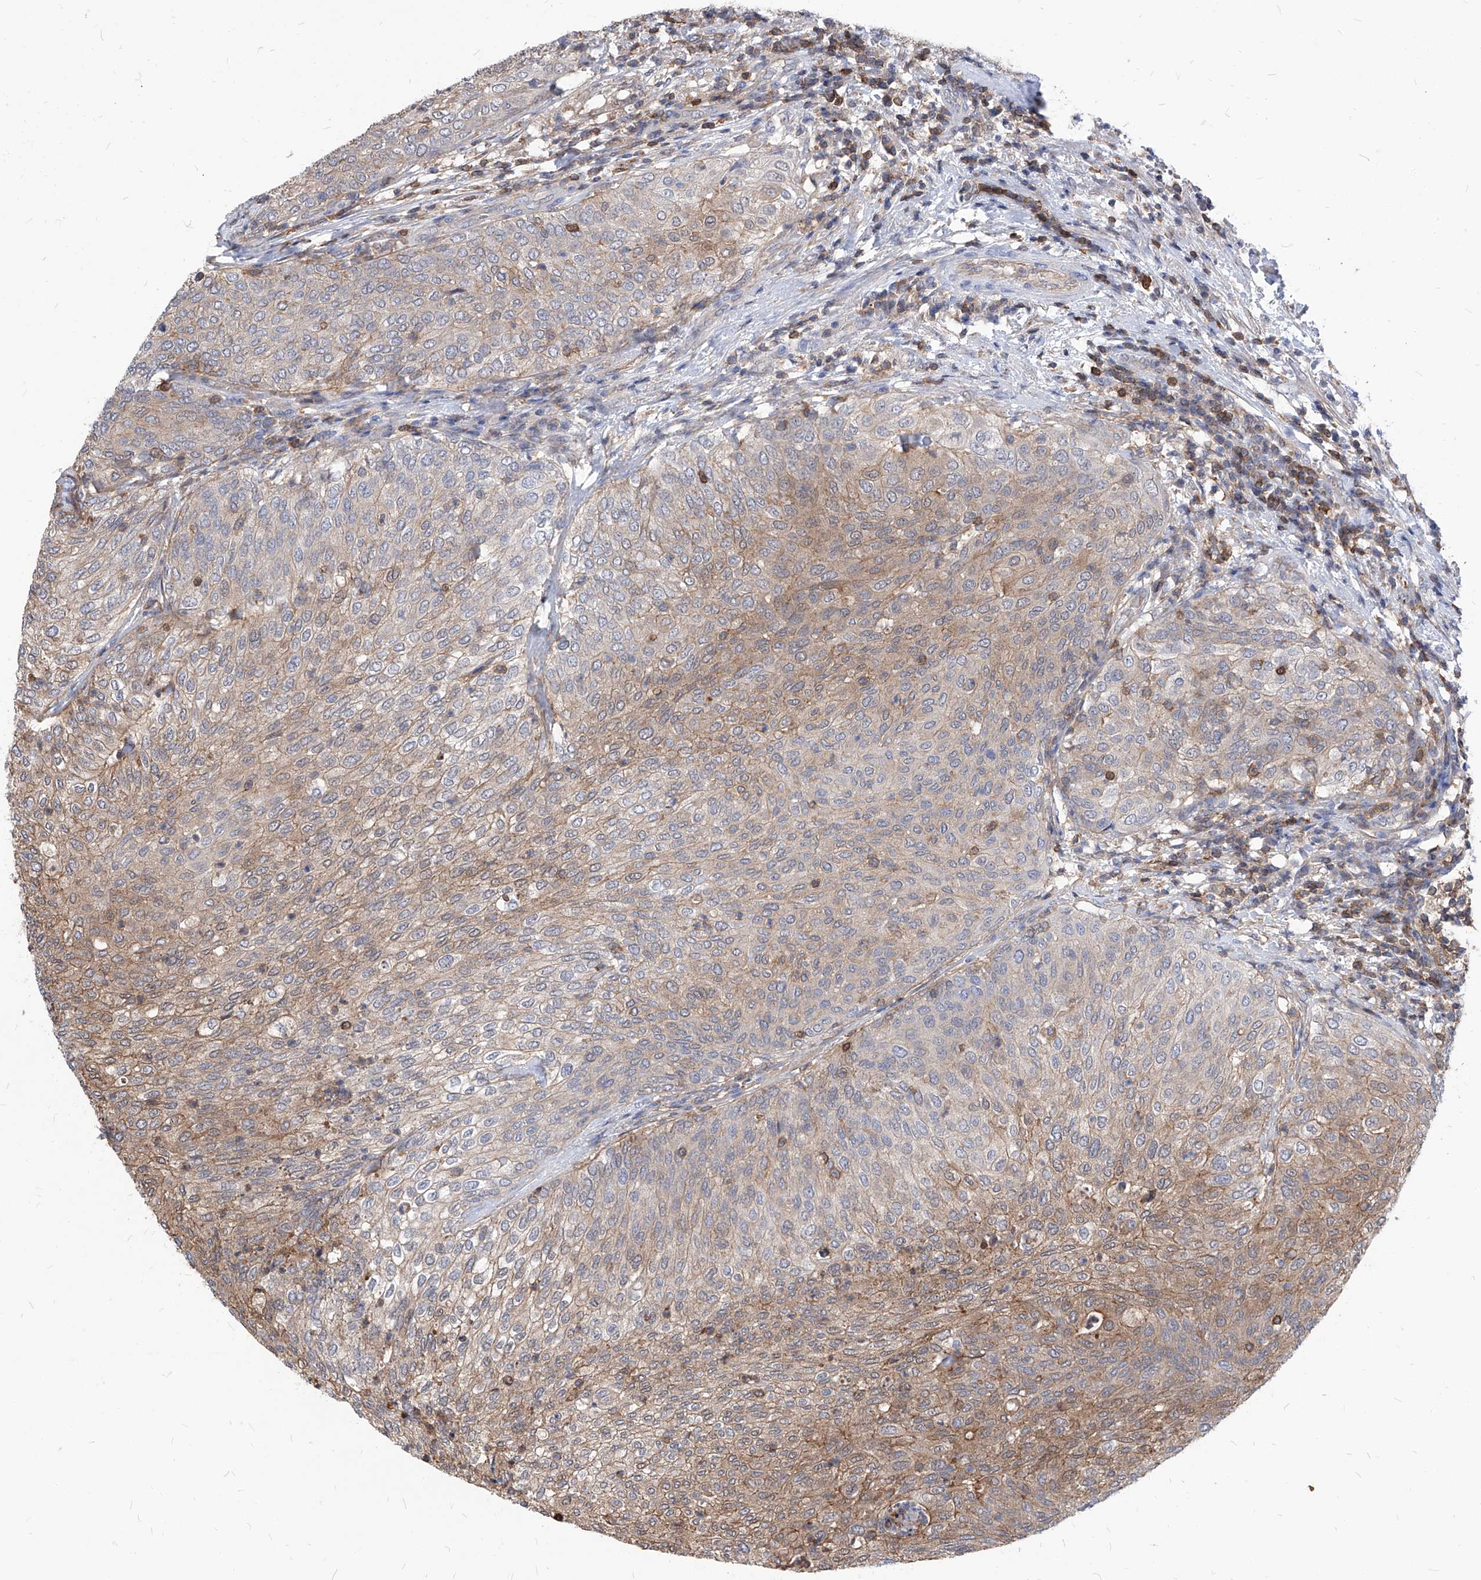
{"staining": {"intensity": "weak", "quantity": "25%-75%", "location": "cytoplasmic/membranous"}, "tissue": "urothelial cancer", "cell_type": "Tumor cells", "image_type": "cancer", "snomed": [{"axis": "morphology", "description": "Urothelial carcinoma, Low grade"}, {"axis": "topography", "description": "Urinary bladder"}], "caption": "Urothelial cancer was stained to show a protein in brown. There is low levels of weak cytoplasmic/membranous staining in about 25%-75% of tumor cells. (DAB IHC with brightfield microscopy, high magnification).", "gene": "ABRACL", "patient": {"sex": "female", "age": 79}}